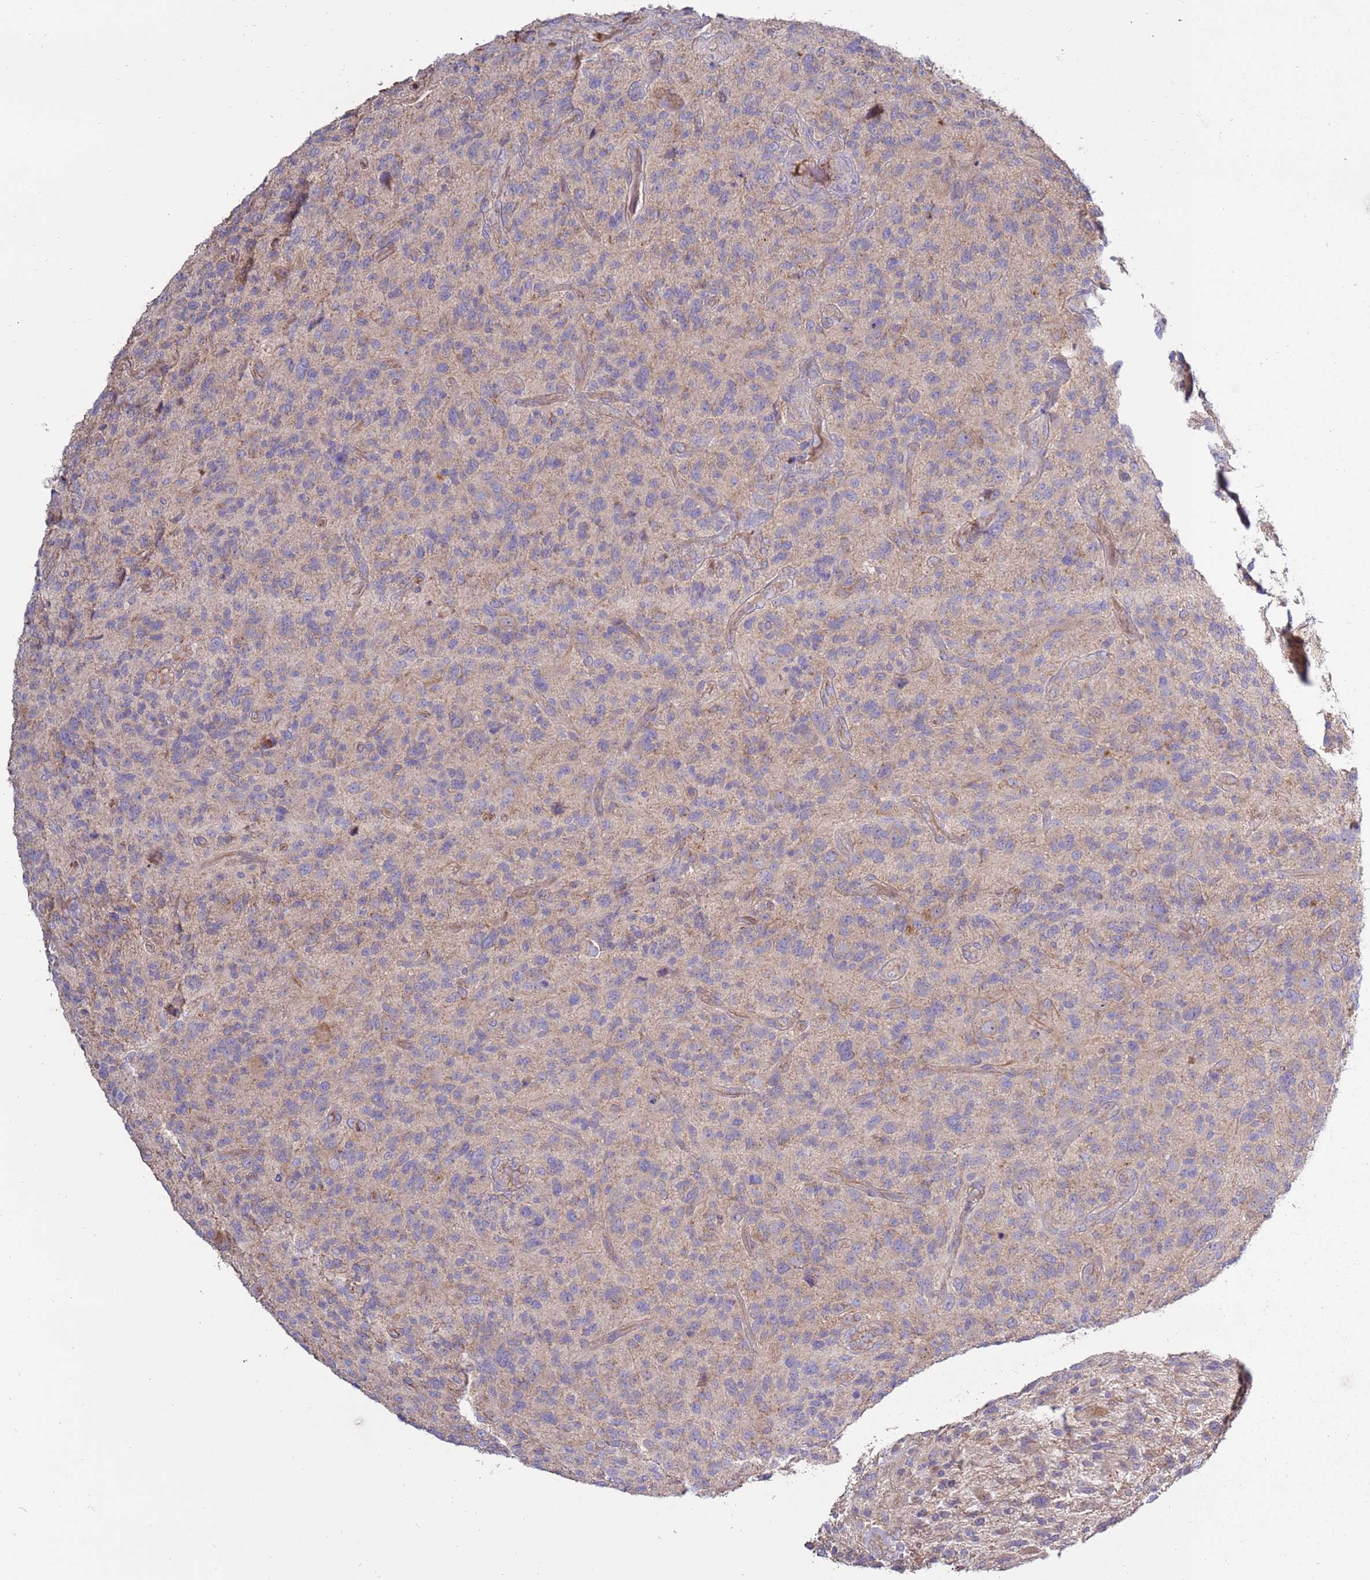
{"staining": {"intensity": "negative", "quantity": "none", "location": "none"}, "tissue": "glioma", "cell_type": "Tumor cells", "image_type": "cancer", "snomed": [{"axis": "morphology", "description": "Glioma, malignant, High grade"}, {"axis": "topography", "description": "Brain"}], "caption": "Tumor cells show no significant staining in malignant glioma (high-grade).", "gene": "TRAPPC4", "patient": {"sex": "male", "age": 47}}